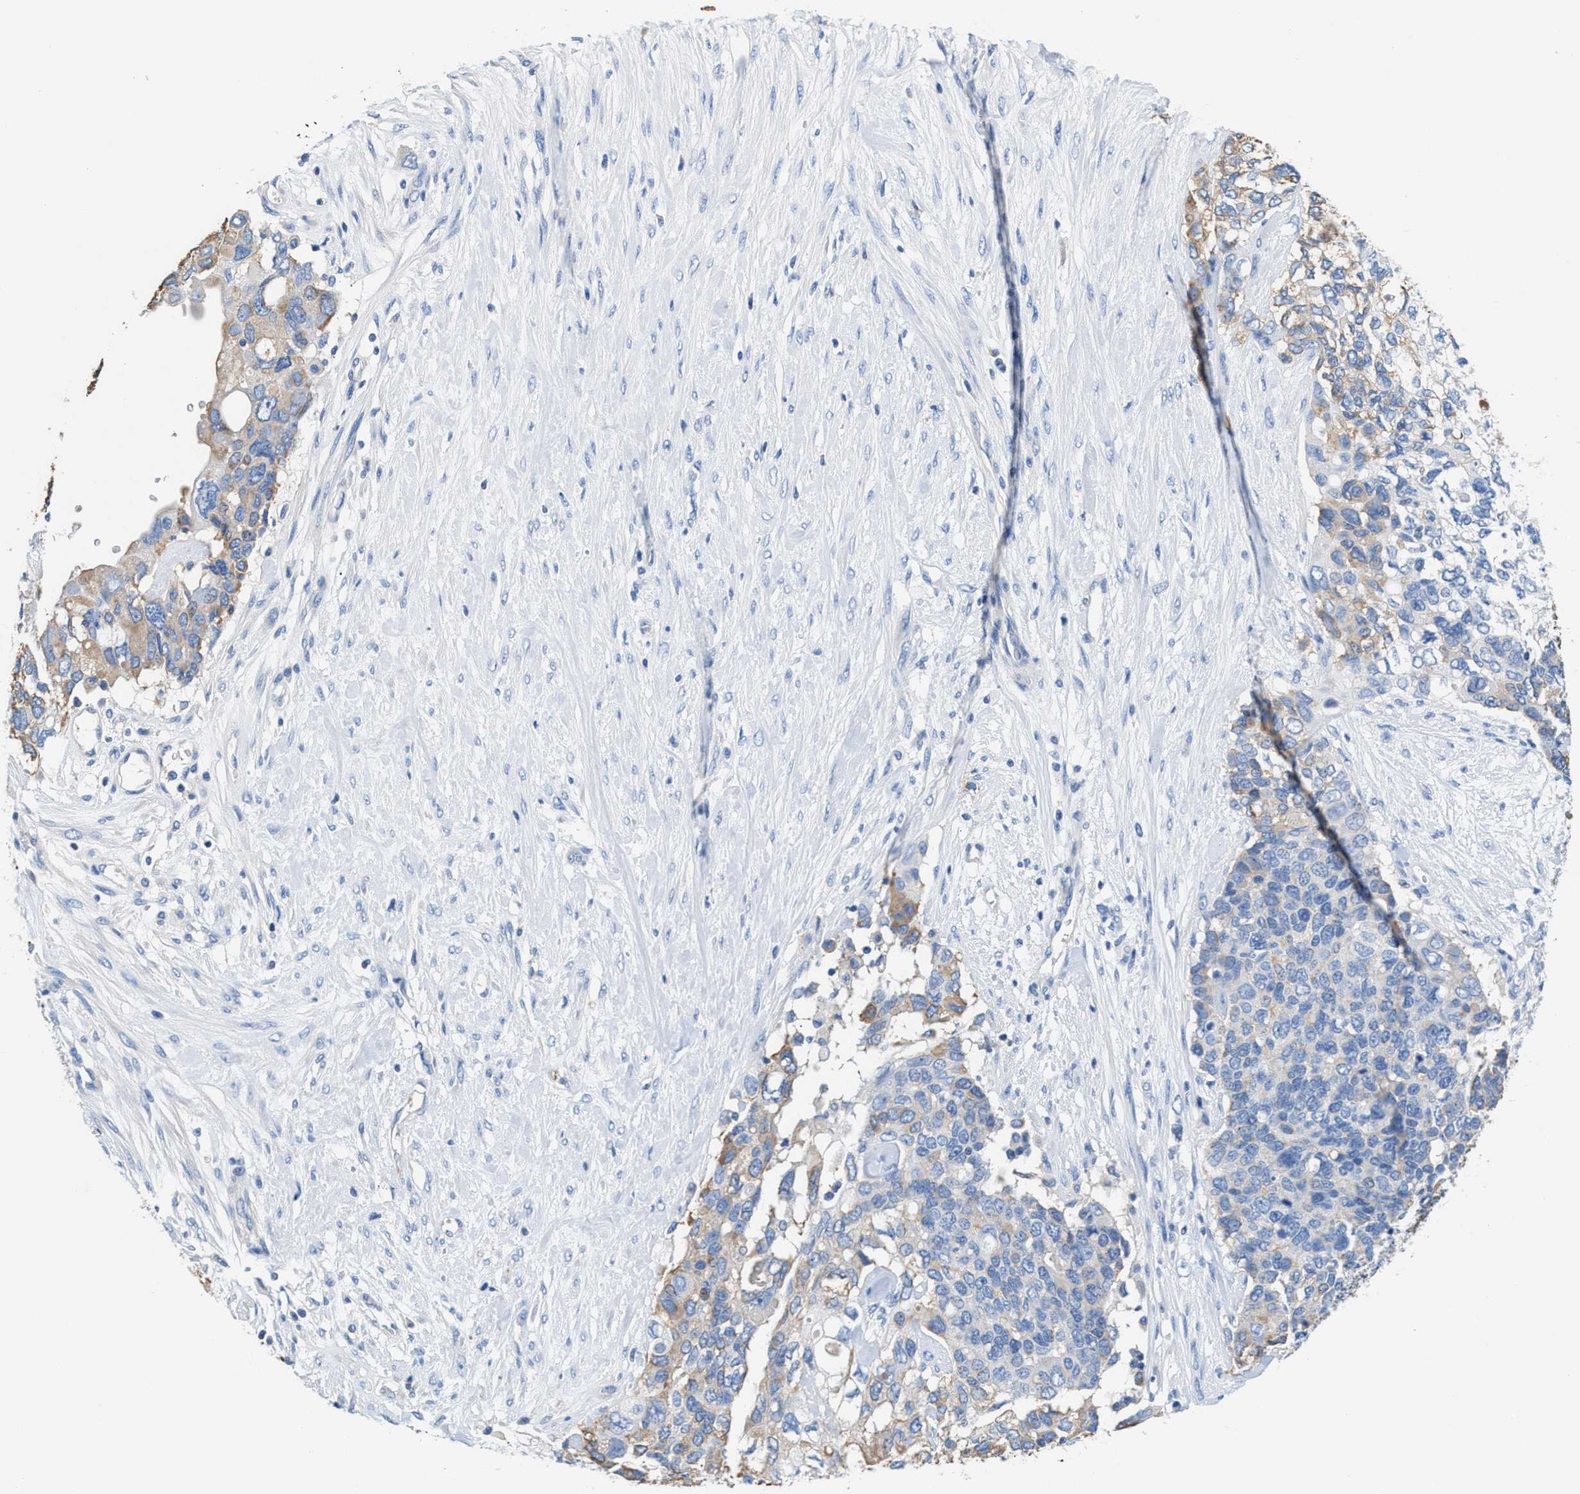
{"staining": {"intensity": "moderate", "quantity": "25%-75%", "location": "cytoplasmic/membranous"}, "tissue": "pancreatic cancer", "cell_type": "Tumor cells", "image_type": "cancer", "snomed": [{"axis": "morphology", "description": "Adenocarcinoma, NOS"}, {"axis": "topography", "description": "Pancreas"}], "caption": "This is a photomicrograph of immunohistochemistry staining of pancreatic adenocarcinoma, which shows moderate positivity in the cytoplasmic/membranous of tumor cells.", "gene": "SLFN13", "patient": {"sex": "female", "age": 56}}